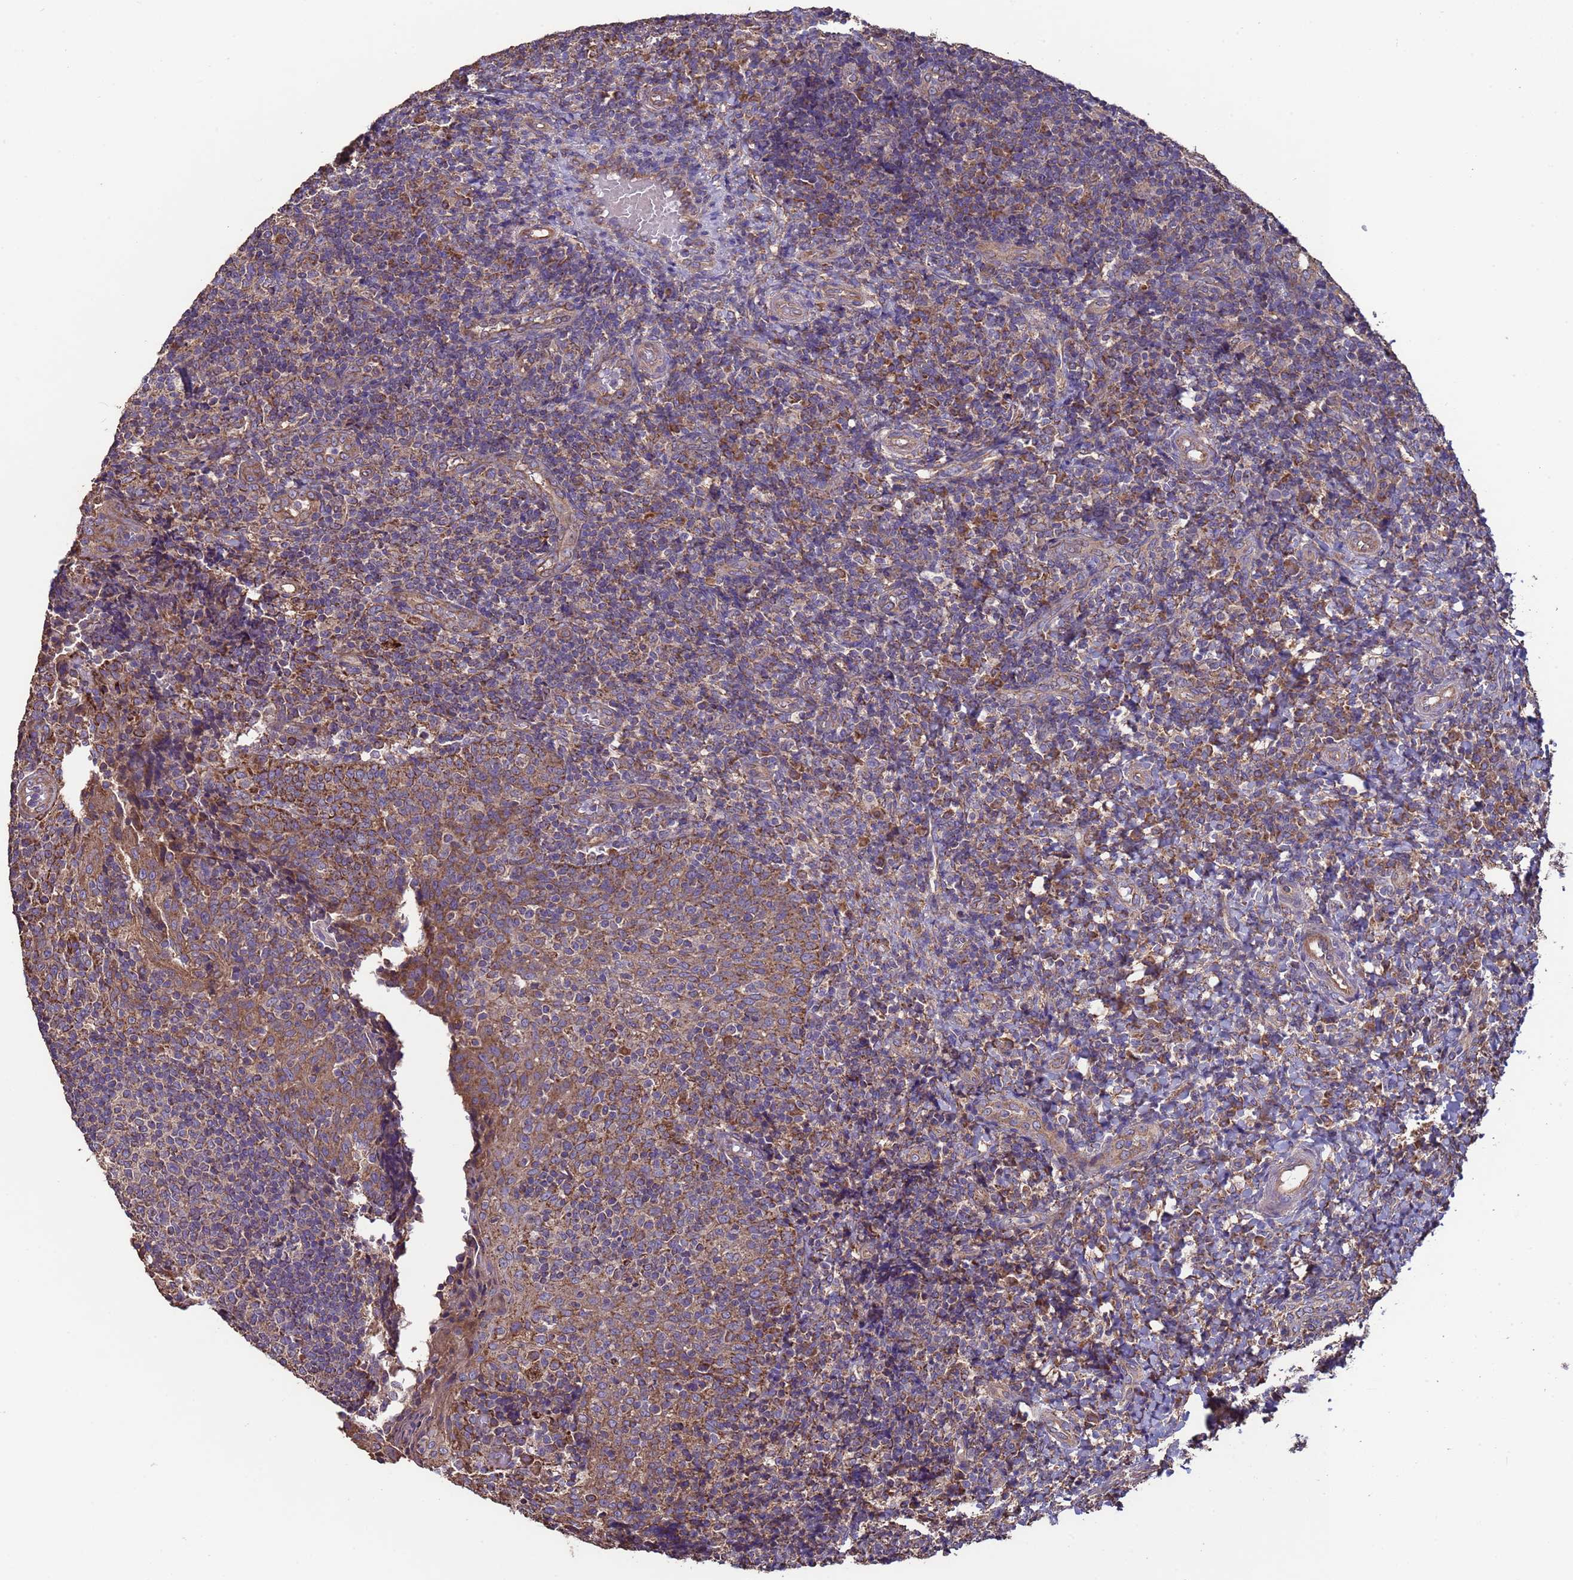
{"staining": {"intensity": "moderate", "quantity": "<25%", "location": "cytoplasmic/membranous"}, "tissue": "tonsil", "cell_type": "Germinal center cells", "image_type": "normal", "snomed": [{"axis": "morphology", "description": "Normal tissue, NOS"}, {"axis": "topography", "description": "Tonsil"}], "caption": "Immunohistochemical staining of benign human tonsil exhibits low levels of moderate cytoplasmic/membranous positivity in about <25% of germinal center cells. (DAB (3,3'-diaminobenzidine) IHC, brown staining for protein, blue staining for nuclei).", "gene": "EEF1AKMT1", "patient": {"sex": "female", "age": 19}}